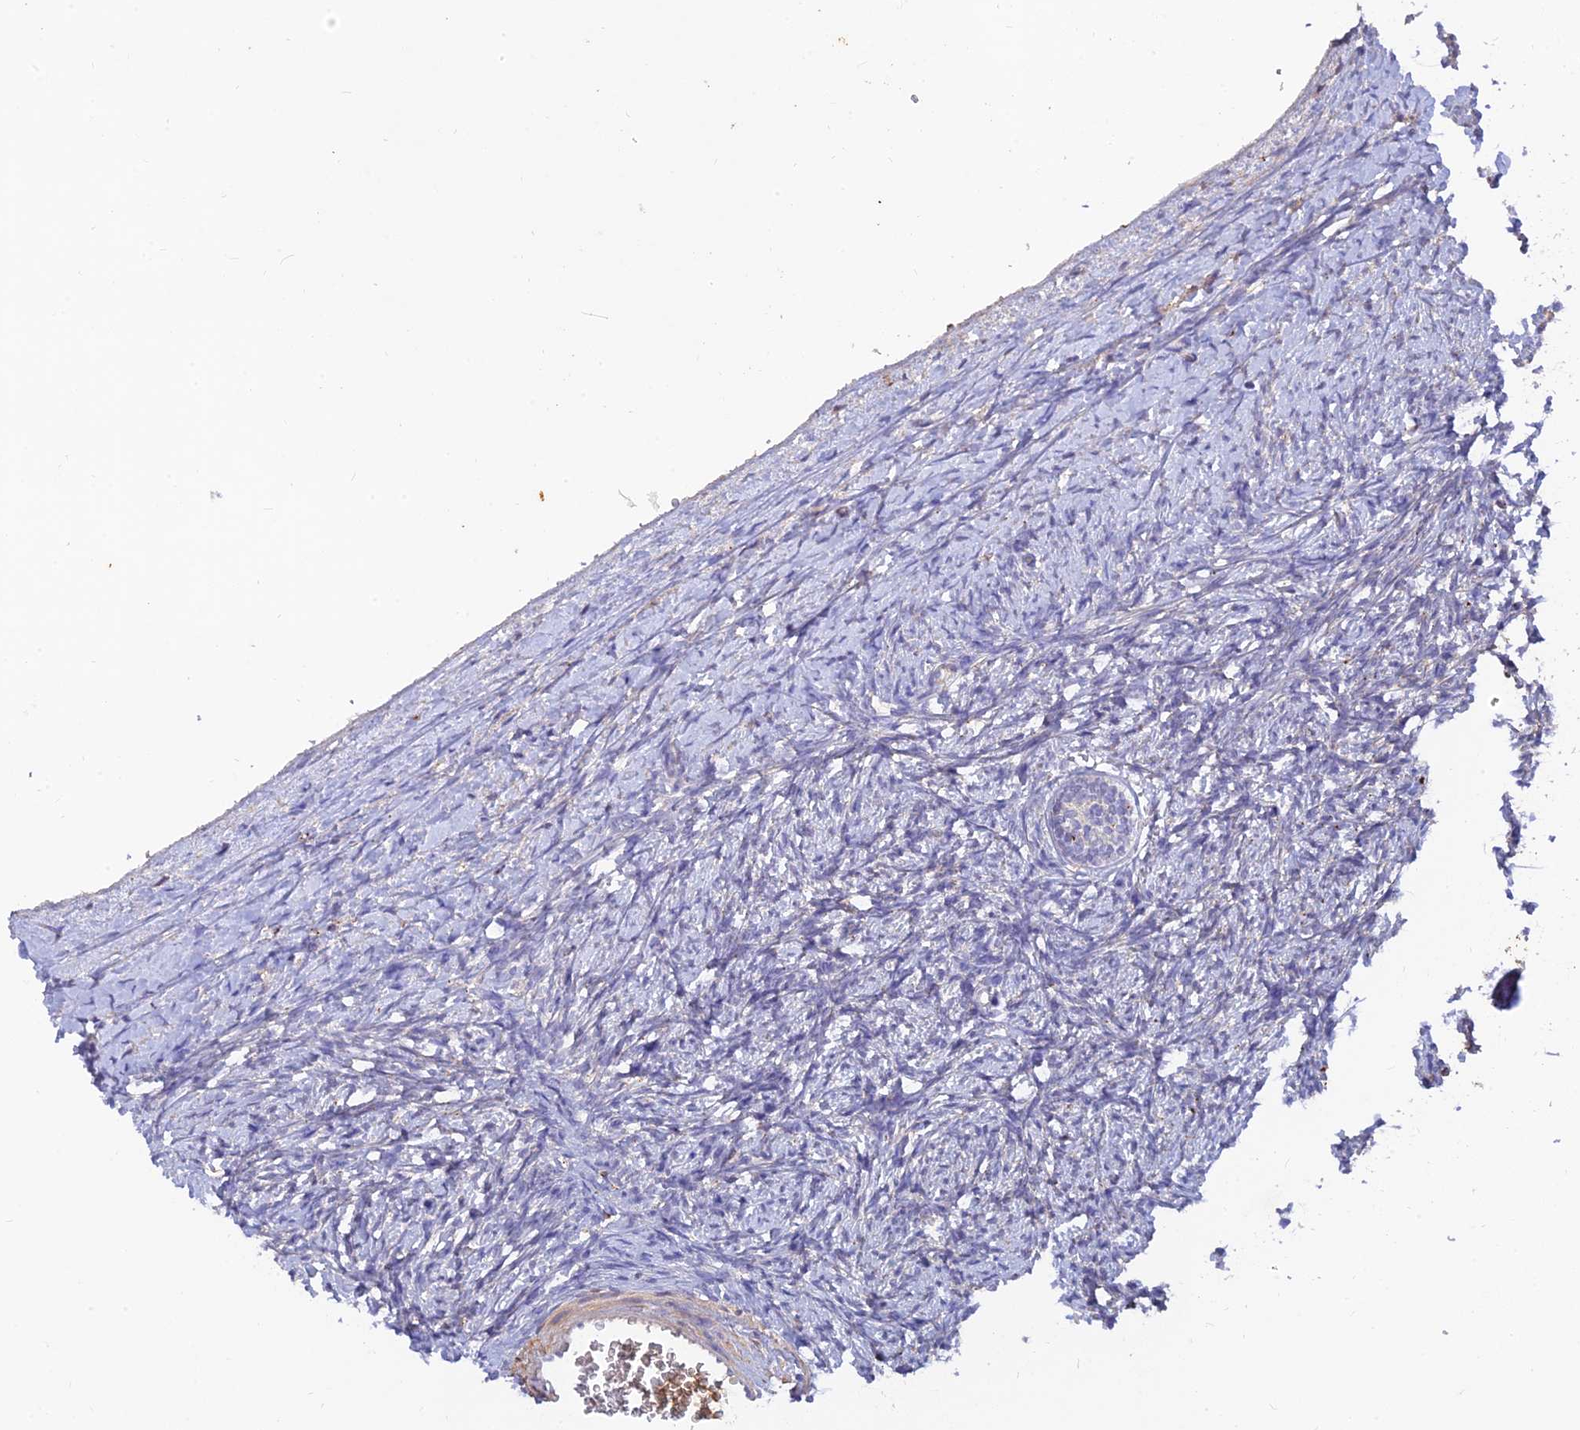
{"staining": {"intensity": "negative", "quantity": "none", "location": "none"}, "tissue": "ovary", "cell_type": "Ovarian stroma cells", "image_type": "normal", "snomed": [{"axis": "morphology", "description": "Normal tissue, NOS"}, {"axis": "morphology", "description": "Developmental malformation"}, {"axis": "topography", "description": "Ovary"}], "caption": "High power microscopy micrograph of an immunohistochemistry (IHC) image of normal ovary, revealing no significant positivity in ovarian stroma cells. The staining was performed using DAB (3,3'-diaminobenzidine) to visualize the protein expression in brown, while the nuclei were stained in blue with hematoxylin (Magnification: 20x).", "gene": "ACSM5", "patient": {"sex": "female", "age": 39}}